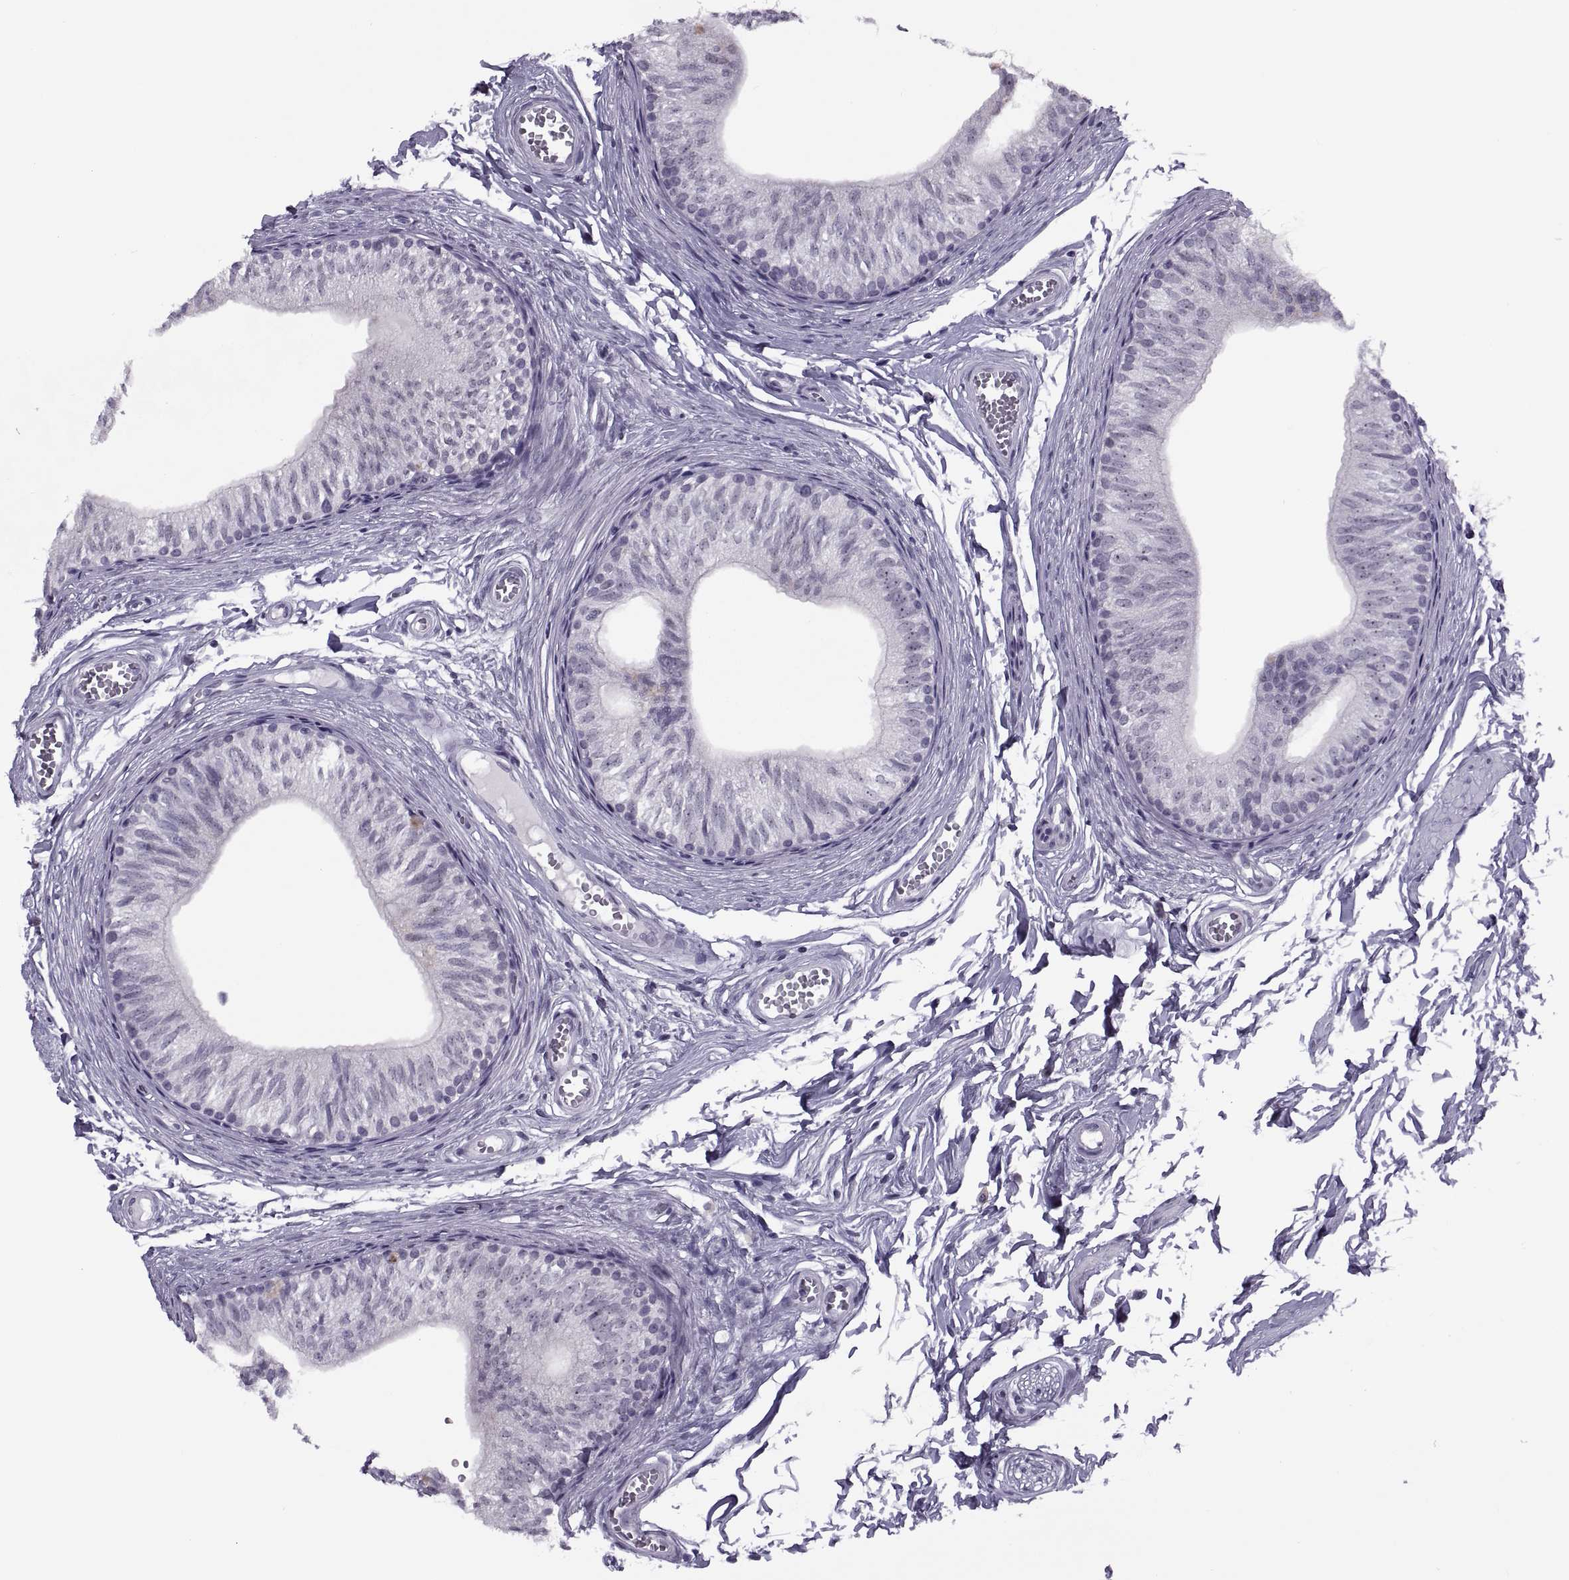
{"staining": {"intensity": "negative", "quantity": "none", "location": "none"}, "tissue": "epididymis", "cell_type": "Glandular cells", "image_type": "normal", "snomed": [{"axis": "morphology", "description": "Normal tissue, NOS"}, {"axis": "topography", "description": "Epididymis"}], "caption": "The IHC micrograph has no significant expression in glandular cells of epididymis. (DAB (3,3'-diaminobenzidine) IHC, high magnification).", "gene": "TBC1D3B", "patient": {"sex": "male", "age": 22}}